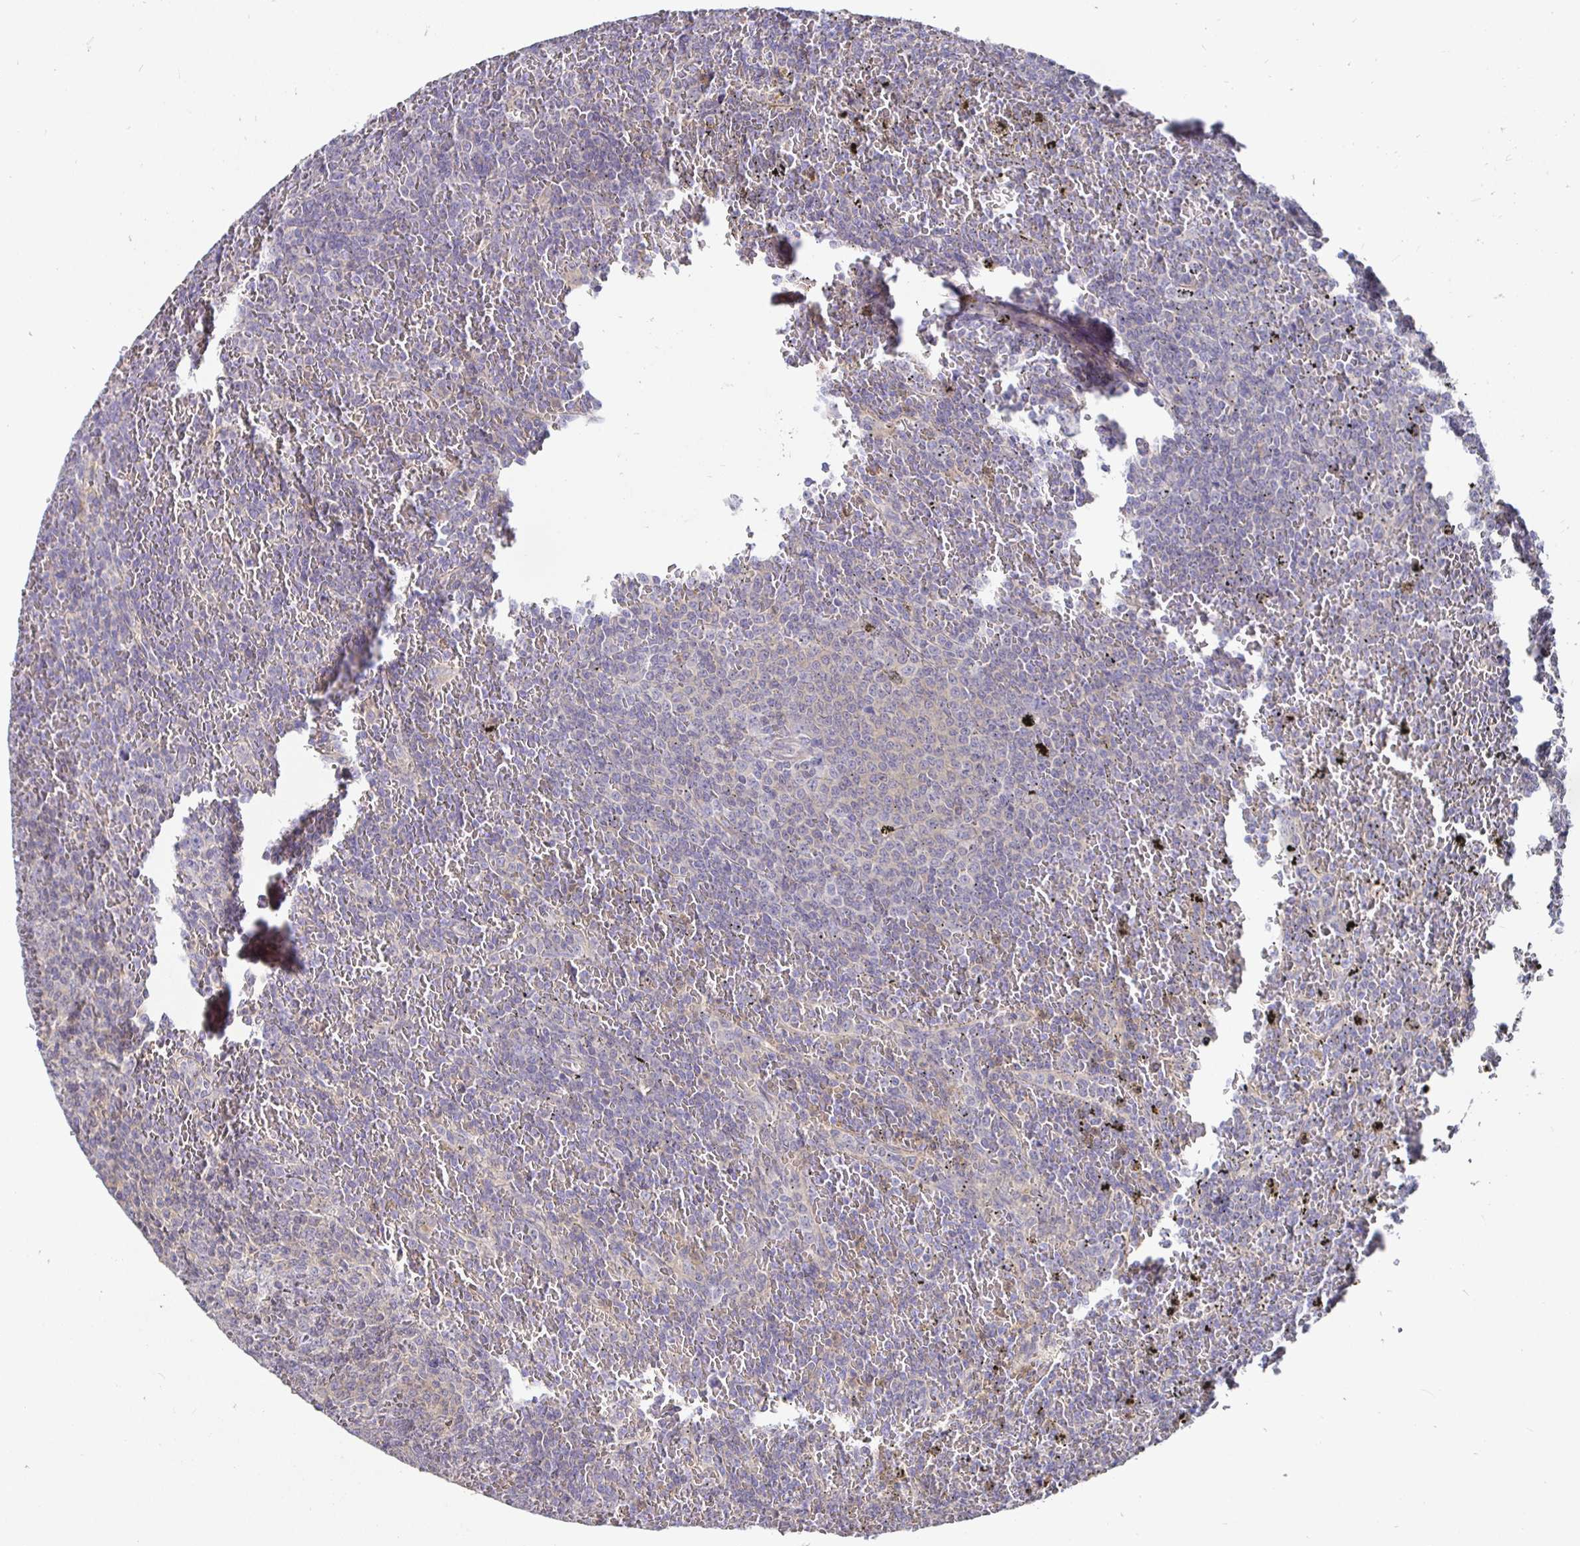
{"staining": {"intensity": "negative", "quantity": "none", "location": "none"}, "tissue": "lymphoma", "cell_type": "Tumor cells", "image_type": "cancer", "snomed": [{"axis": "morphology", "description": "Malignant lymphoma, non-Hodgkin's type, Low grade"}, {"axis": "topography", "description": "Spleen"}], "caption": "Tumor cells show no significant protein positivity in lymphoma.", "gene": "KIF21A", "patient": {"sex": "female", "age": 77}}